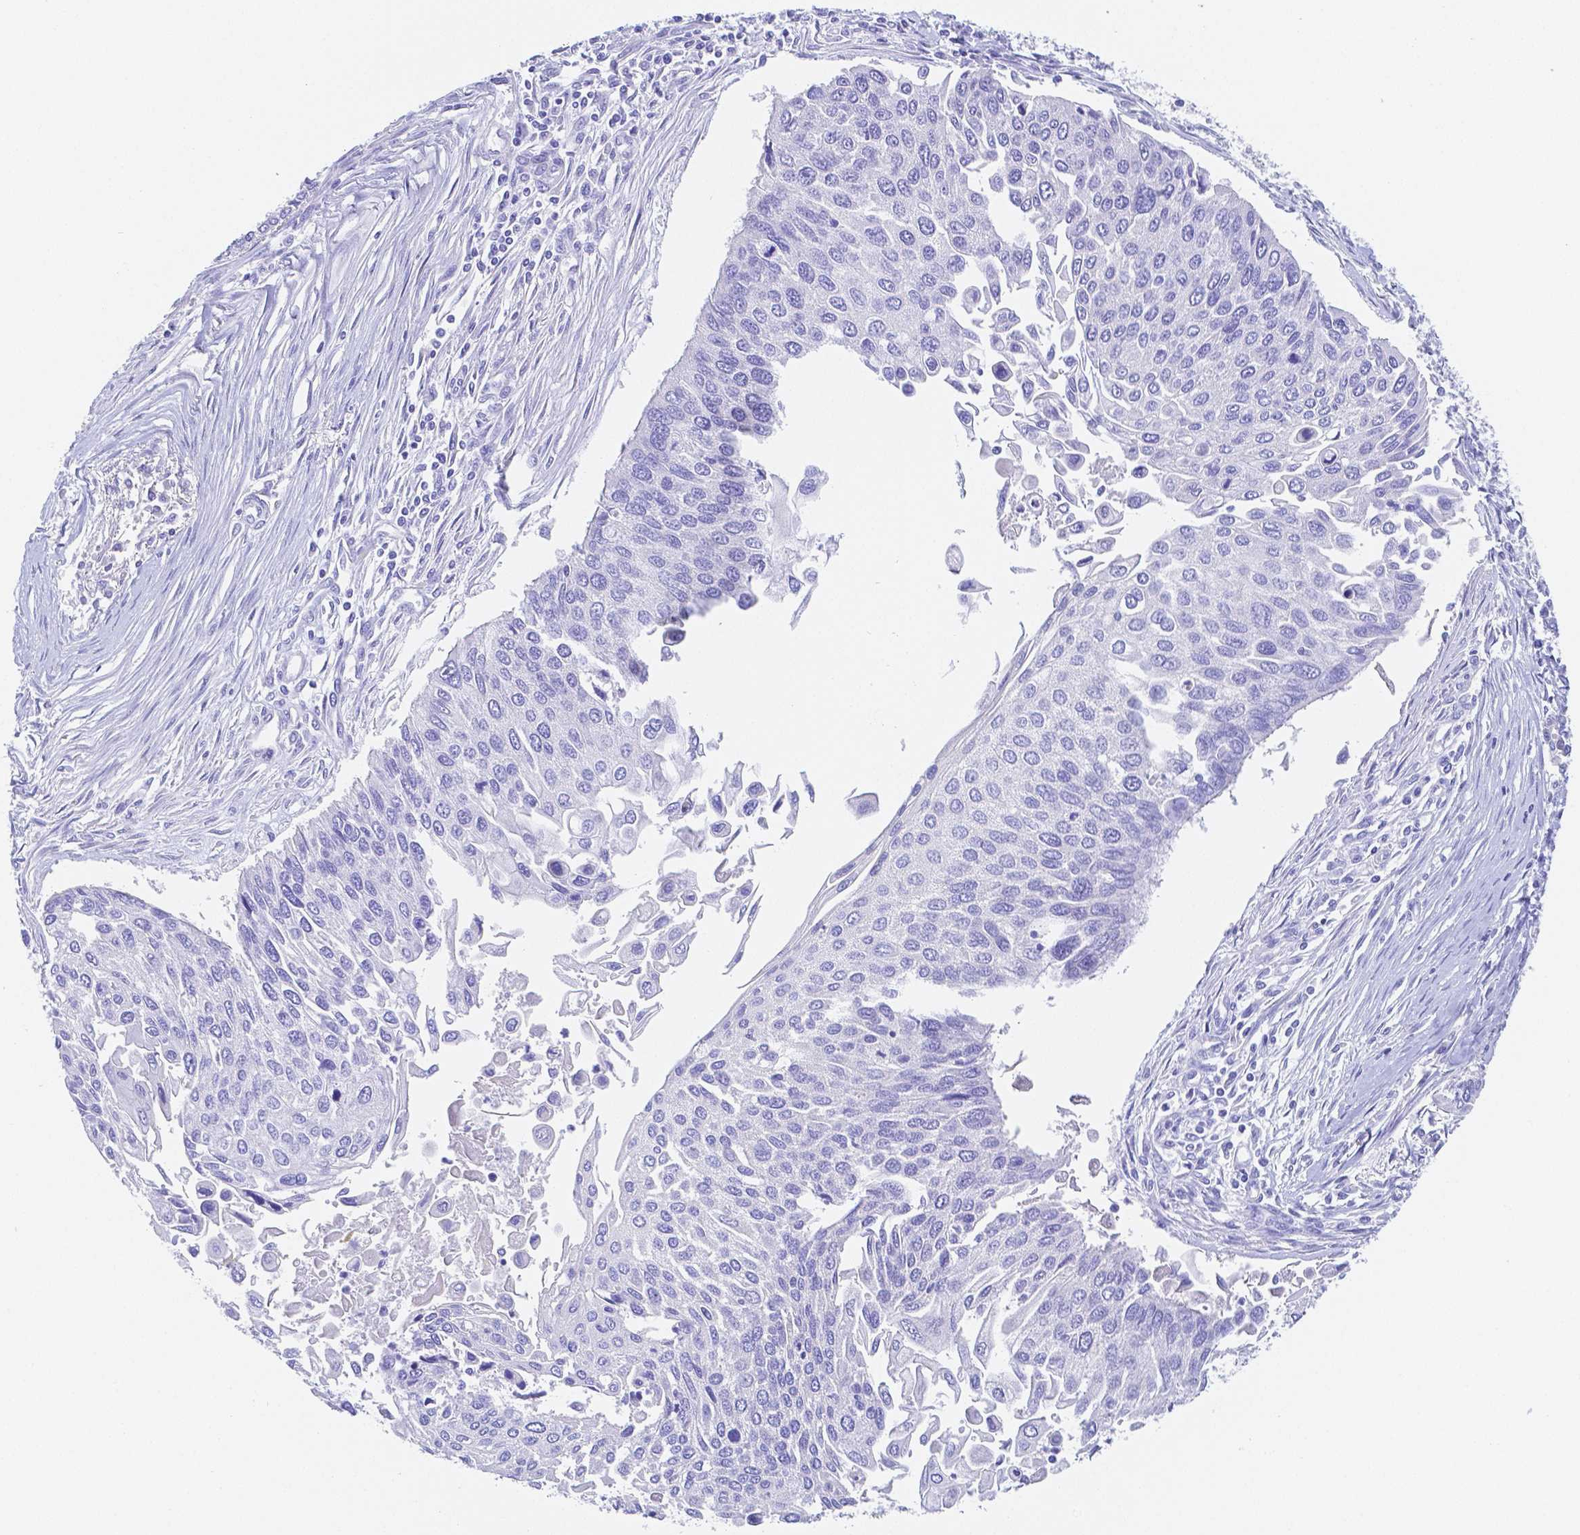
{"staining": {"intensity": "negative", "quantity": "none", "location": "none"}, "tissue": "lung cancer", "cell_type": "Tumor cells", "image_type": "cancer", "snomed": [{"axis": "morphology", "description": "Squamous cell carcinoma, NOS"}, {"axis": "morphology", "description": "Squamous cell carcinoma, metastatic, NOS"}, {"axis": "topography", "description": "Lung"}], "caption": "Immunohistochemistry (IHC) photomicrograph of neoplastic tissue: lung cancer (metastatic squamous cell carcinoma) stained with DAB displays no significant protein positivity in tumor cells.", "gene": "ZG16B", "patient": {"sex": "male", "age": 63}}